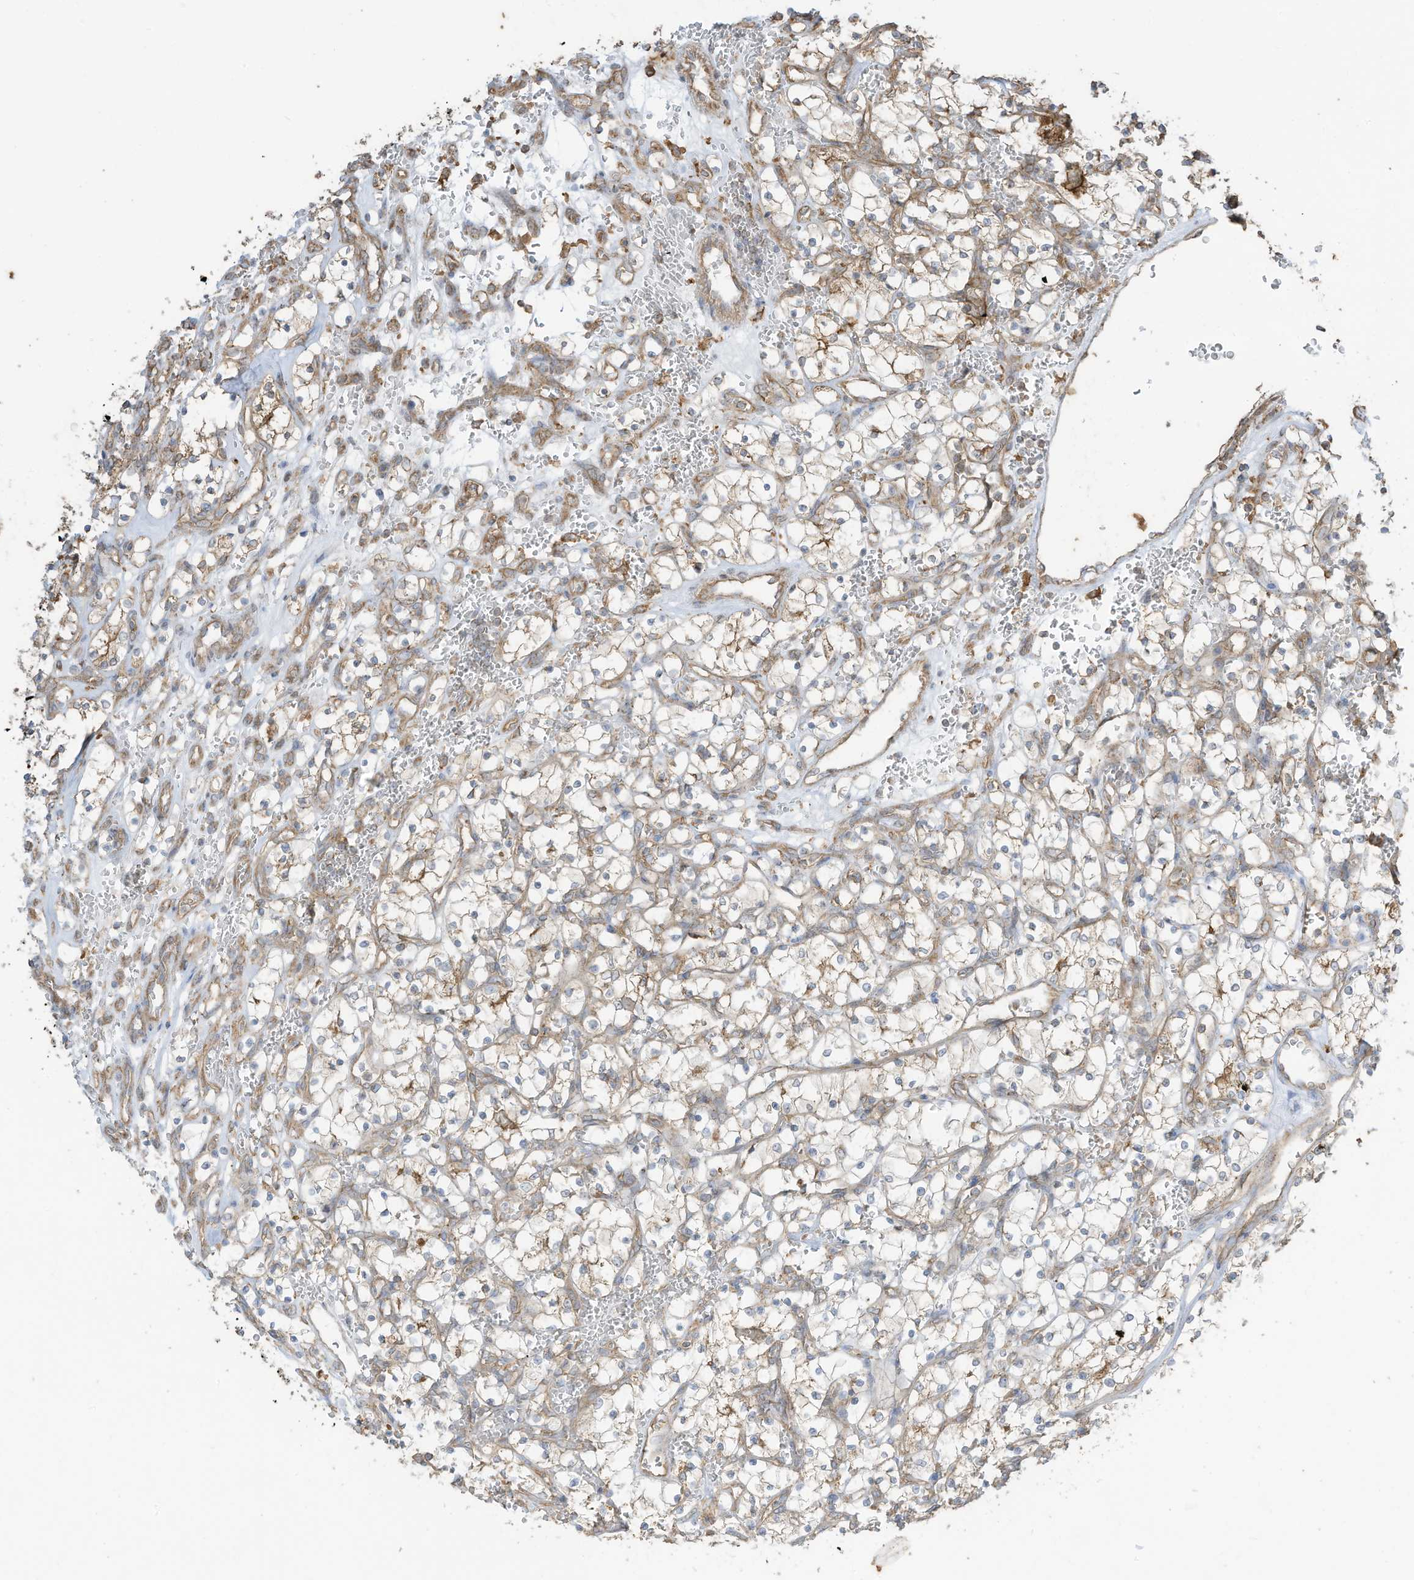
{"staining": {"intensity": "moderate", "quantity": "<25%", "location": "cytoplasmic/membranous"}, "tissue": "renal cancer", "cell_type": "Tumor cells", "image_type": "cancer", "snomed": [{"axis": "morphology", "description": "Adenocarcinoma, NOS"}, {"axis": "topography", "description": "Kidney"}], "caption": "Immunohistochemistry (IHC) micrograph of neoplastic tissue: adenocarcinoma (renal) stained using immunohistochemistry exhibits low levels of moderate protein expression localized specifically in the cytoplasmic/membranous of tumor cells, appearing as a cytoplasmic/membranous brown color.", "gene": "CGAS", "patient": {"sex": "female", "age": 69}}